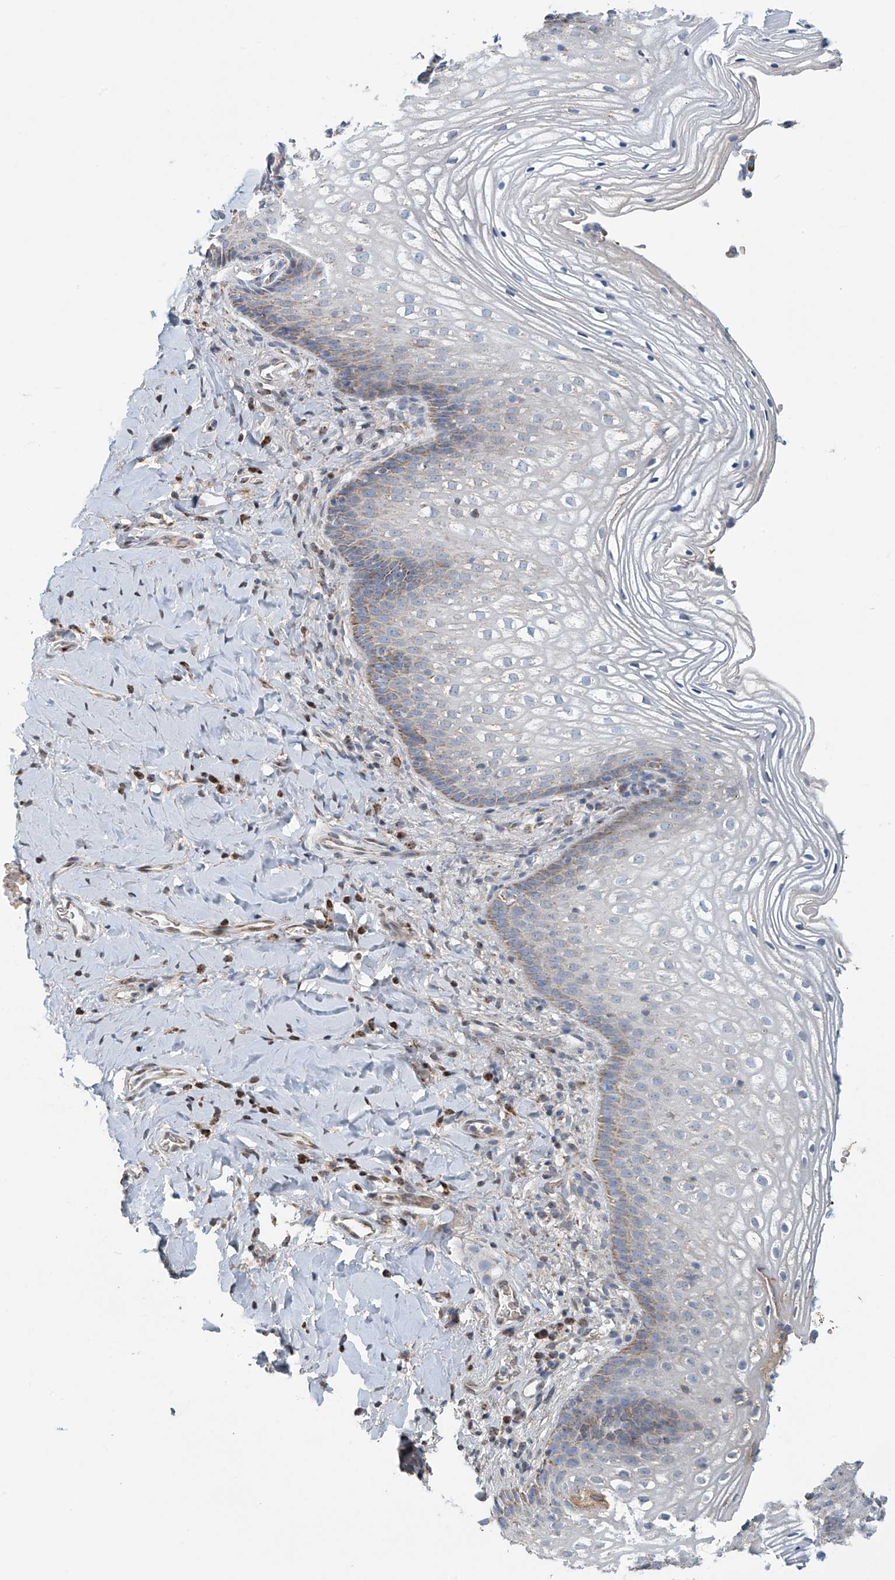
{"staining": {"intensity": "weak", "quantity": "25%-75%", "location": "cytoplasmic/membranous"}, "tissue": "vagina", "cell_type": "Squamous epithelial cells", "image_type": "normal", "snomed": [{"axis": "morphology", "description": "Normal tissue, NOS"}, {"axis": "topography", "description": "Vagina"}], "caption": "A histopathology image of vagina stained for a protein reveals weak cytoplasmic/membranous brown staining in squamous epithelial cells. (Stains: DAB (3,3'-diaminobenzidine) in brown, nuclei in blue, Microscopy: brightfield microscopy at high magnification).", "gene": "COMMD1", "patient": {"sex": "female", "age": 60}}